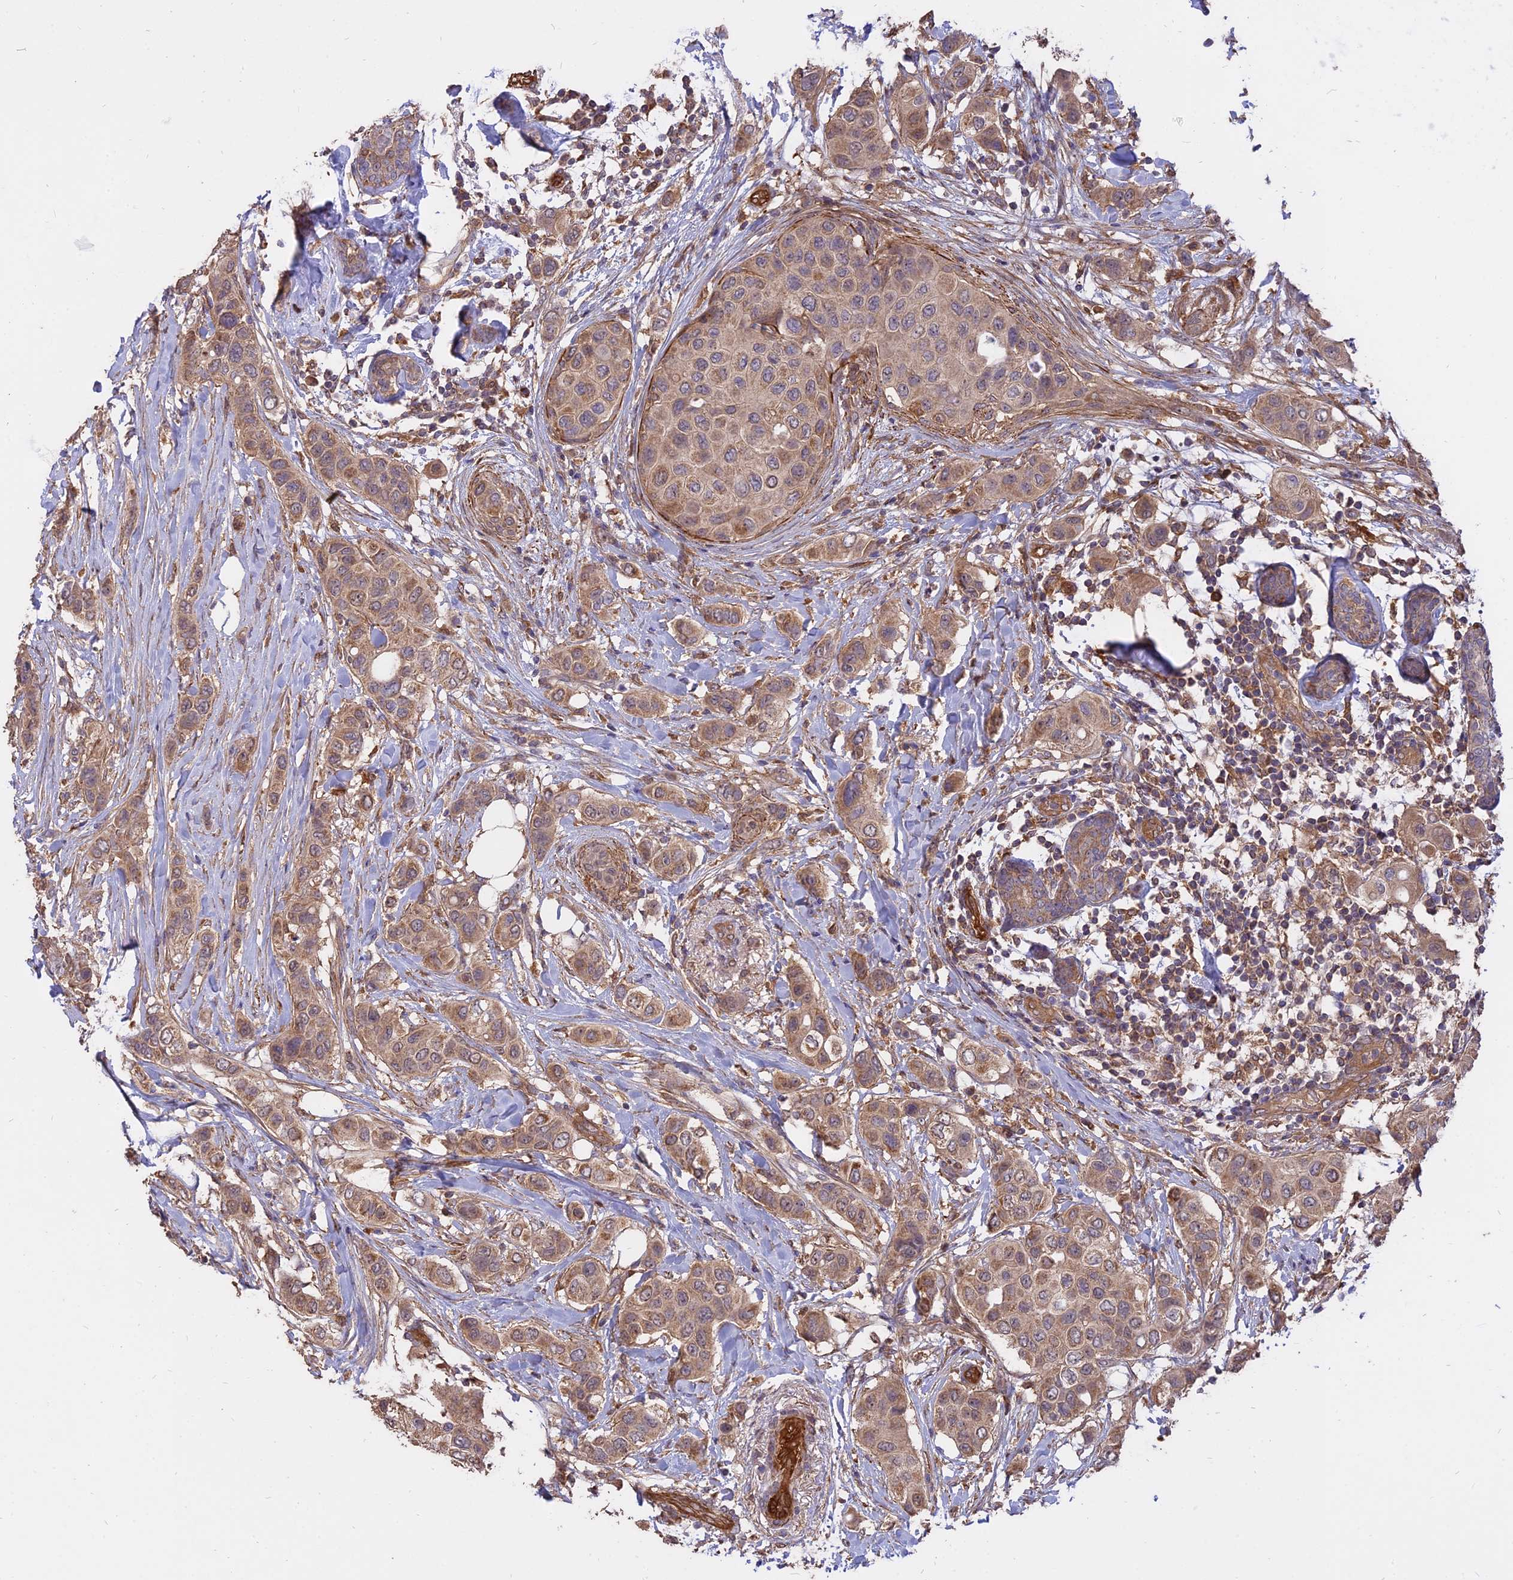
{"staining": {"intensity": "moderate", "quantity": ">75%", "location": "cytoplasmic/membranous"}, "tissue": "breast cancer", "cell_type": "Tumor cells", "image_type": "cancer", "snomed": [{"axis": "morphology", "description": "Lobular carcinoma"}, {"axis": "topography", "description": "Breast"}], "caption": "Breast cancer stained for a protein demonstrates moderate cytoplasmic/membranous positivity in tumor cells.", "gene": "SAC3D1", "patient": {"sex": "female", "age": 51}}